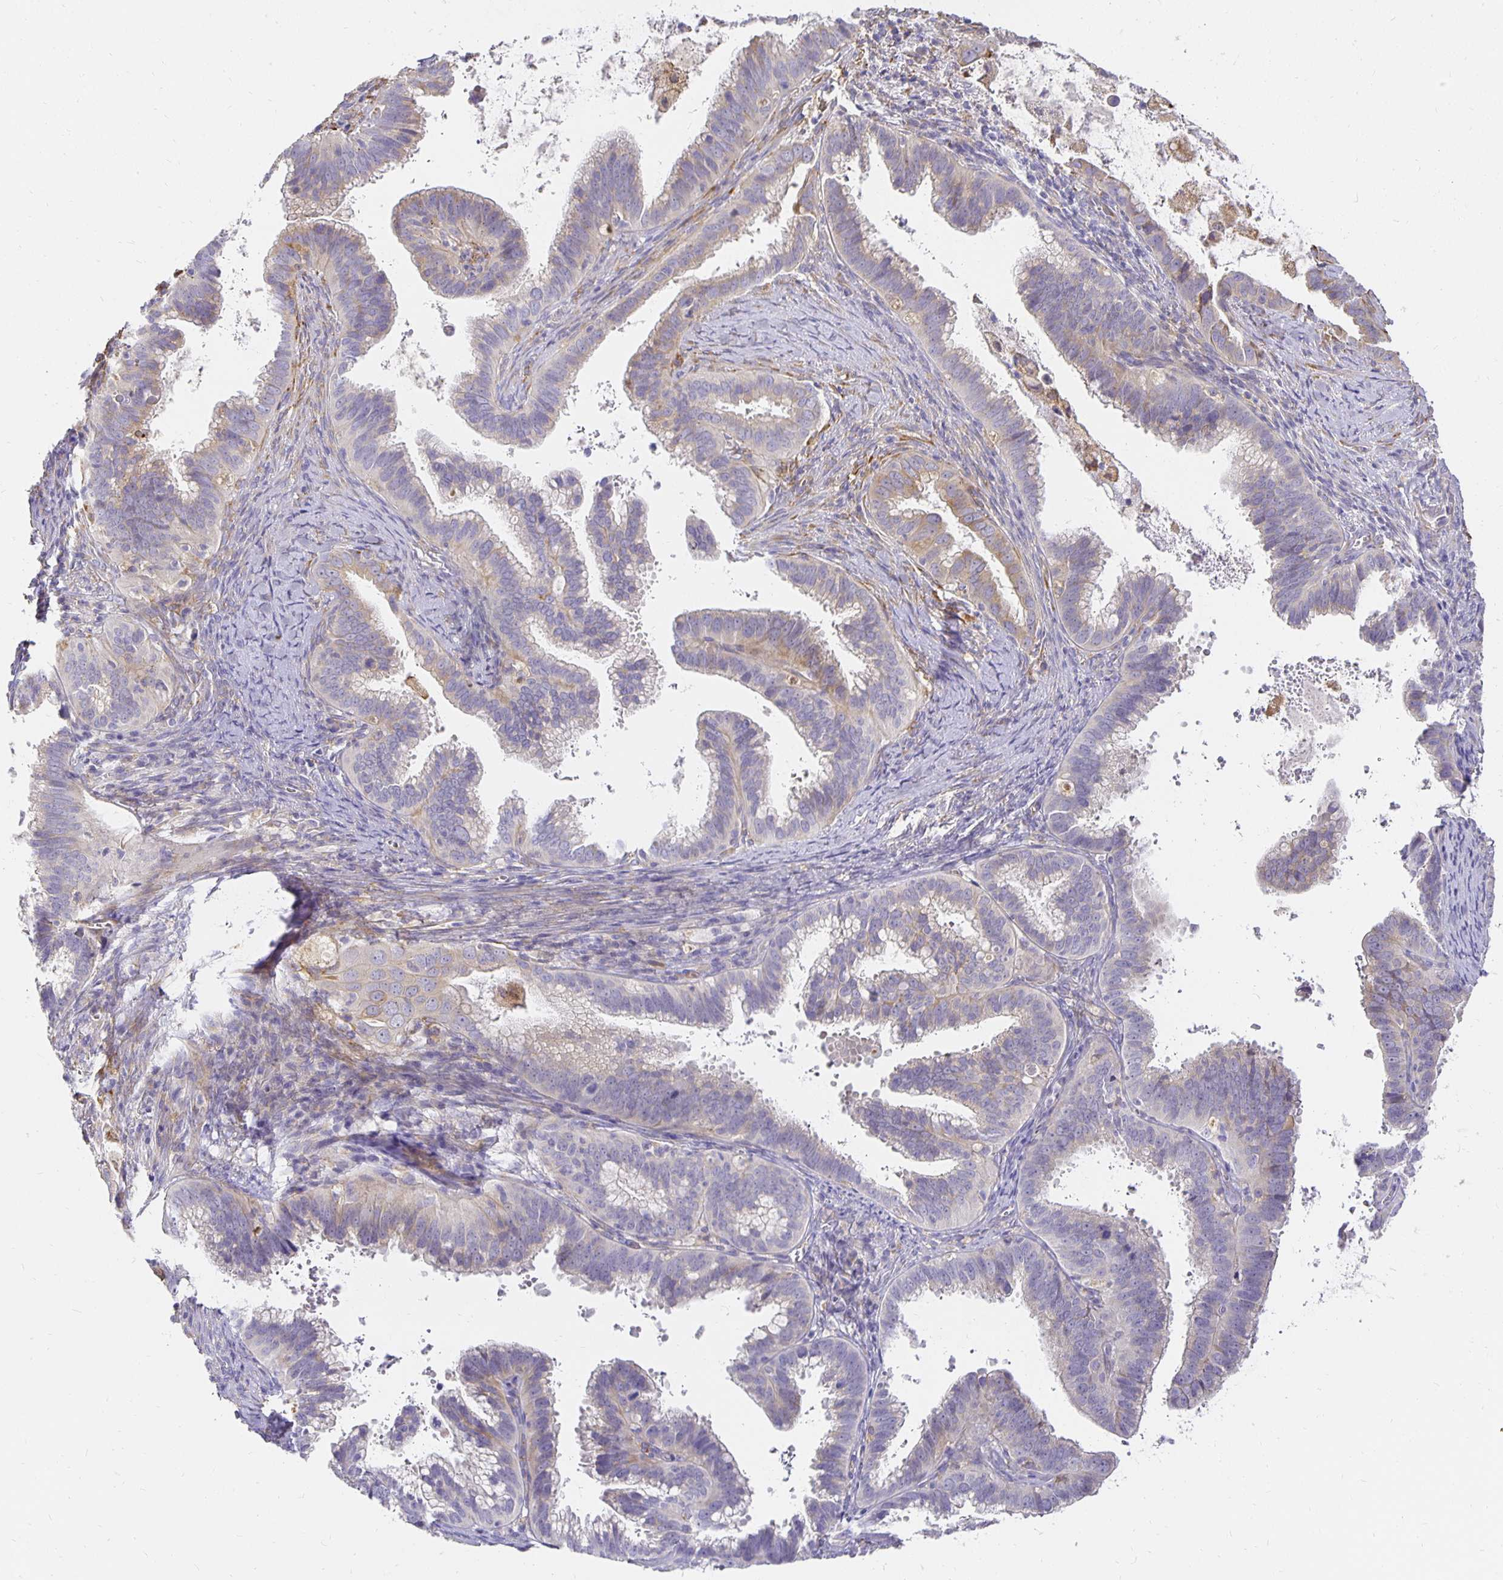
{"staining": {"intensity": "weak", "quantity": "25%-75%", "location": "cytoplasmic/membranous"}, "tissue": "cervical cancer", "cell_type": "Tumor cells", "image_type": "cancer", "snomed": [{"axis": "morphology", "description": "Adenocarcinoma, NOS"}, {"axis": "topography", "description": "Cervix"}], "caption": "Immunohistochemistry (IHC) image of neoplastic tissue: adenocarcinoma (cervical) stained using IHC shows low levels of weak protein expression localized specifically in the cytoplasmic/membranous of tumor cells, appearing as a cytoplasmic/membranous brown color.", "gene": "PLOD1", "patient": {"sex": "female", "age": 61}}